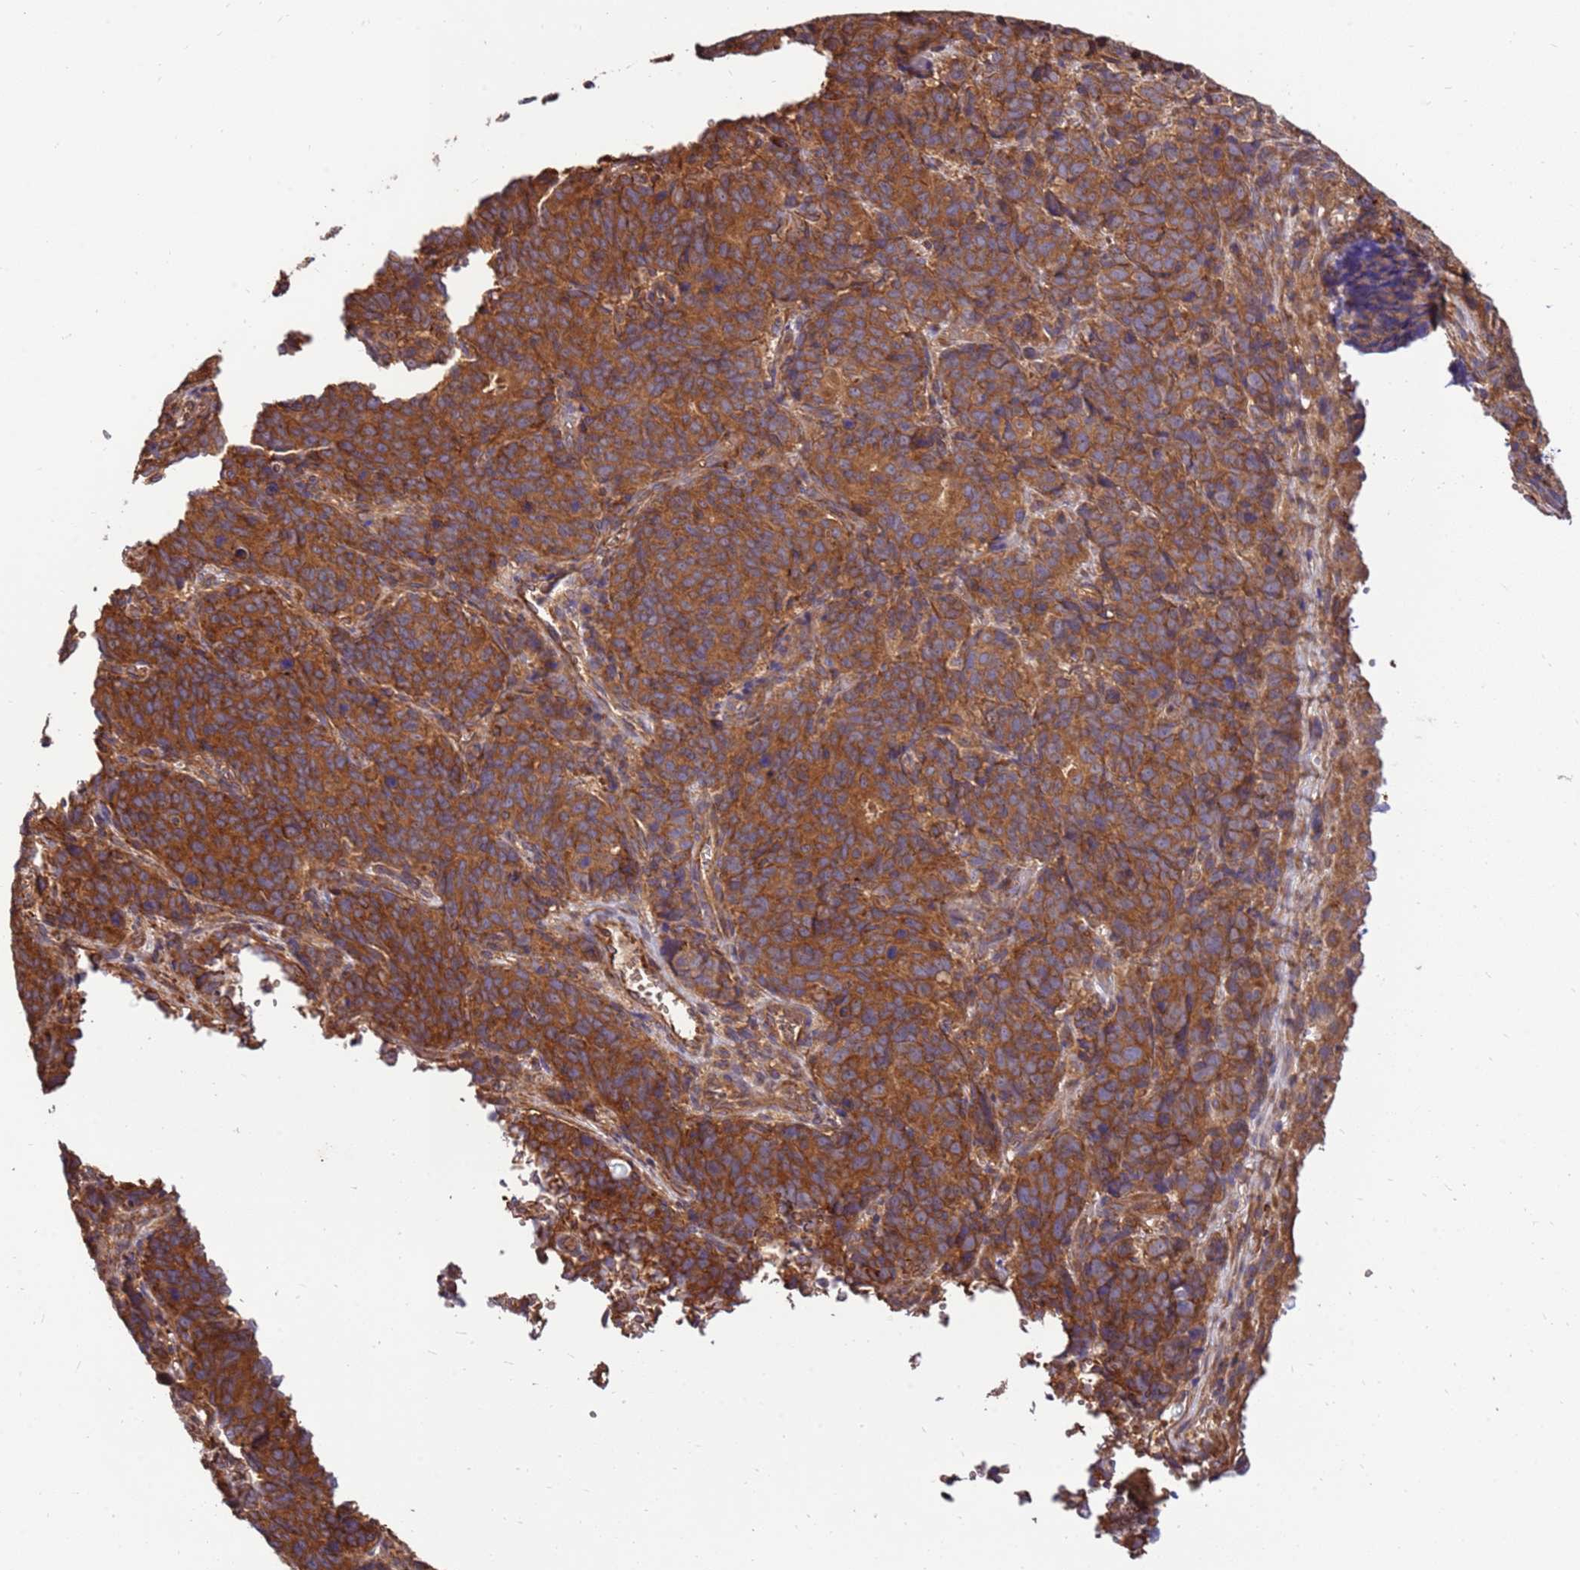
{"staining": {"intensity": "strong", "quantity": ">75%", "location": "cytoplasmic/membranous"}, "tissue": "cervical cancer", "cell_type": "Tumor cells", "image_type": "cancer", "snomed": [{"axis": "morphology", "description": "Squamous cell carcinoma, NOS"}, {"axis": "topography", "description": "Cervix"}], "caption": "This image displays immunohistochemistry staining of human cervical squamous cell carcinoma, with high strong cytoplasmic/membranous expression in approximately >75% of tumor cells.", "gene": "SLC44A5", "patient": {"sex": "female", "age": 60}}